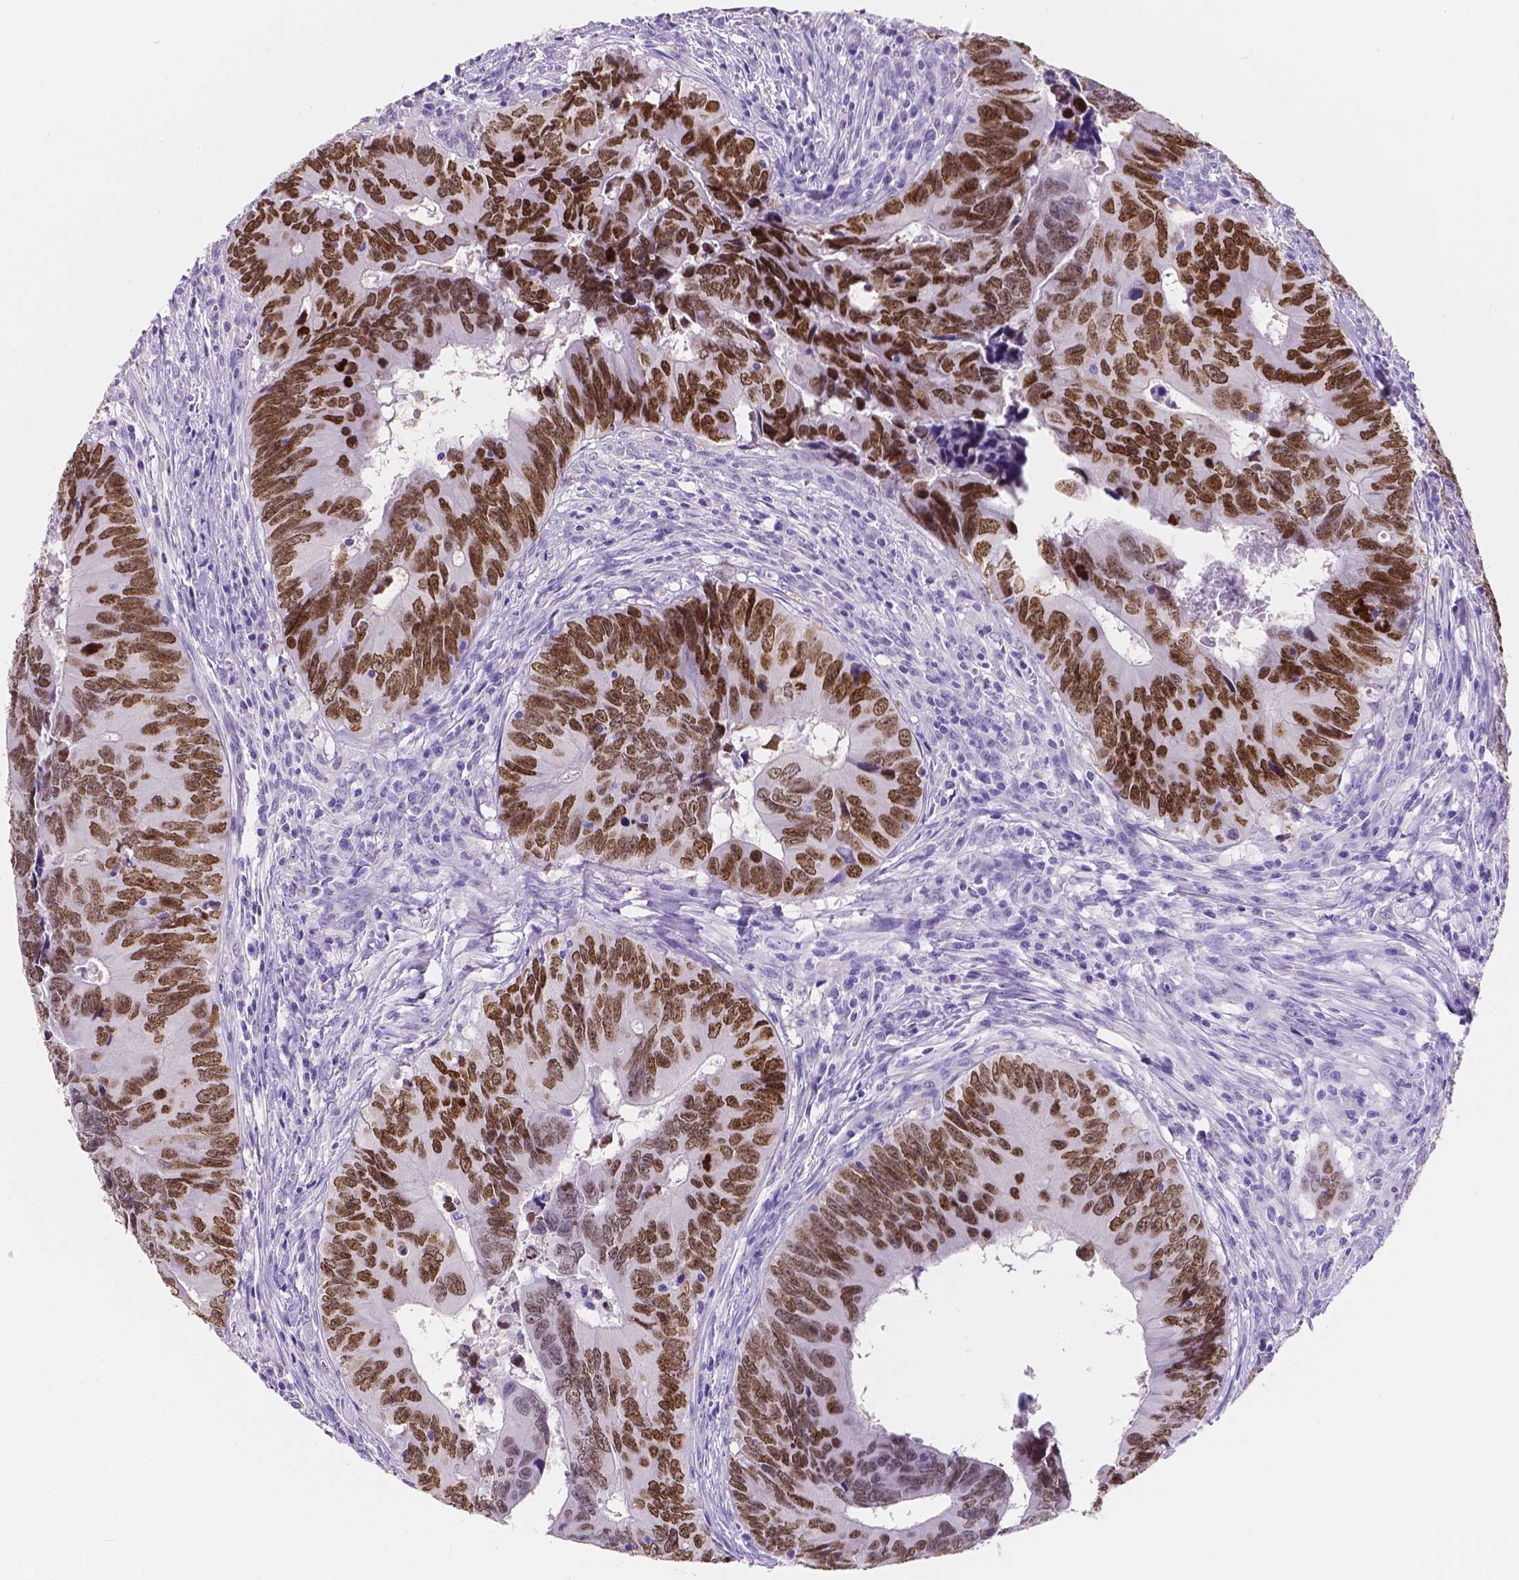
{"staining": {"intensity": "strong", "quantity": ">75%", "location": "nuclear"}, "tissue": "colorectal cancer", "cell_type": "Tumor cells", "image_type": "cancer", "snomed": [{"axis": "morphology", "description": "Adenocarcinoma, NOS"}, {"axis": "topography", "description": "Colon"}], "caption": "Protein analysis of colorectal cancer (adenocarcinoma) tissue exhibits strong nuclear expression in approximately >75% of tumor cells. (Brightfield microscopy of DAB IHC at high magnification).", "gene": "SATB2", "patient": {"sex": "female", "age": 82}}